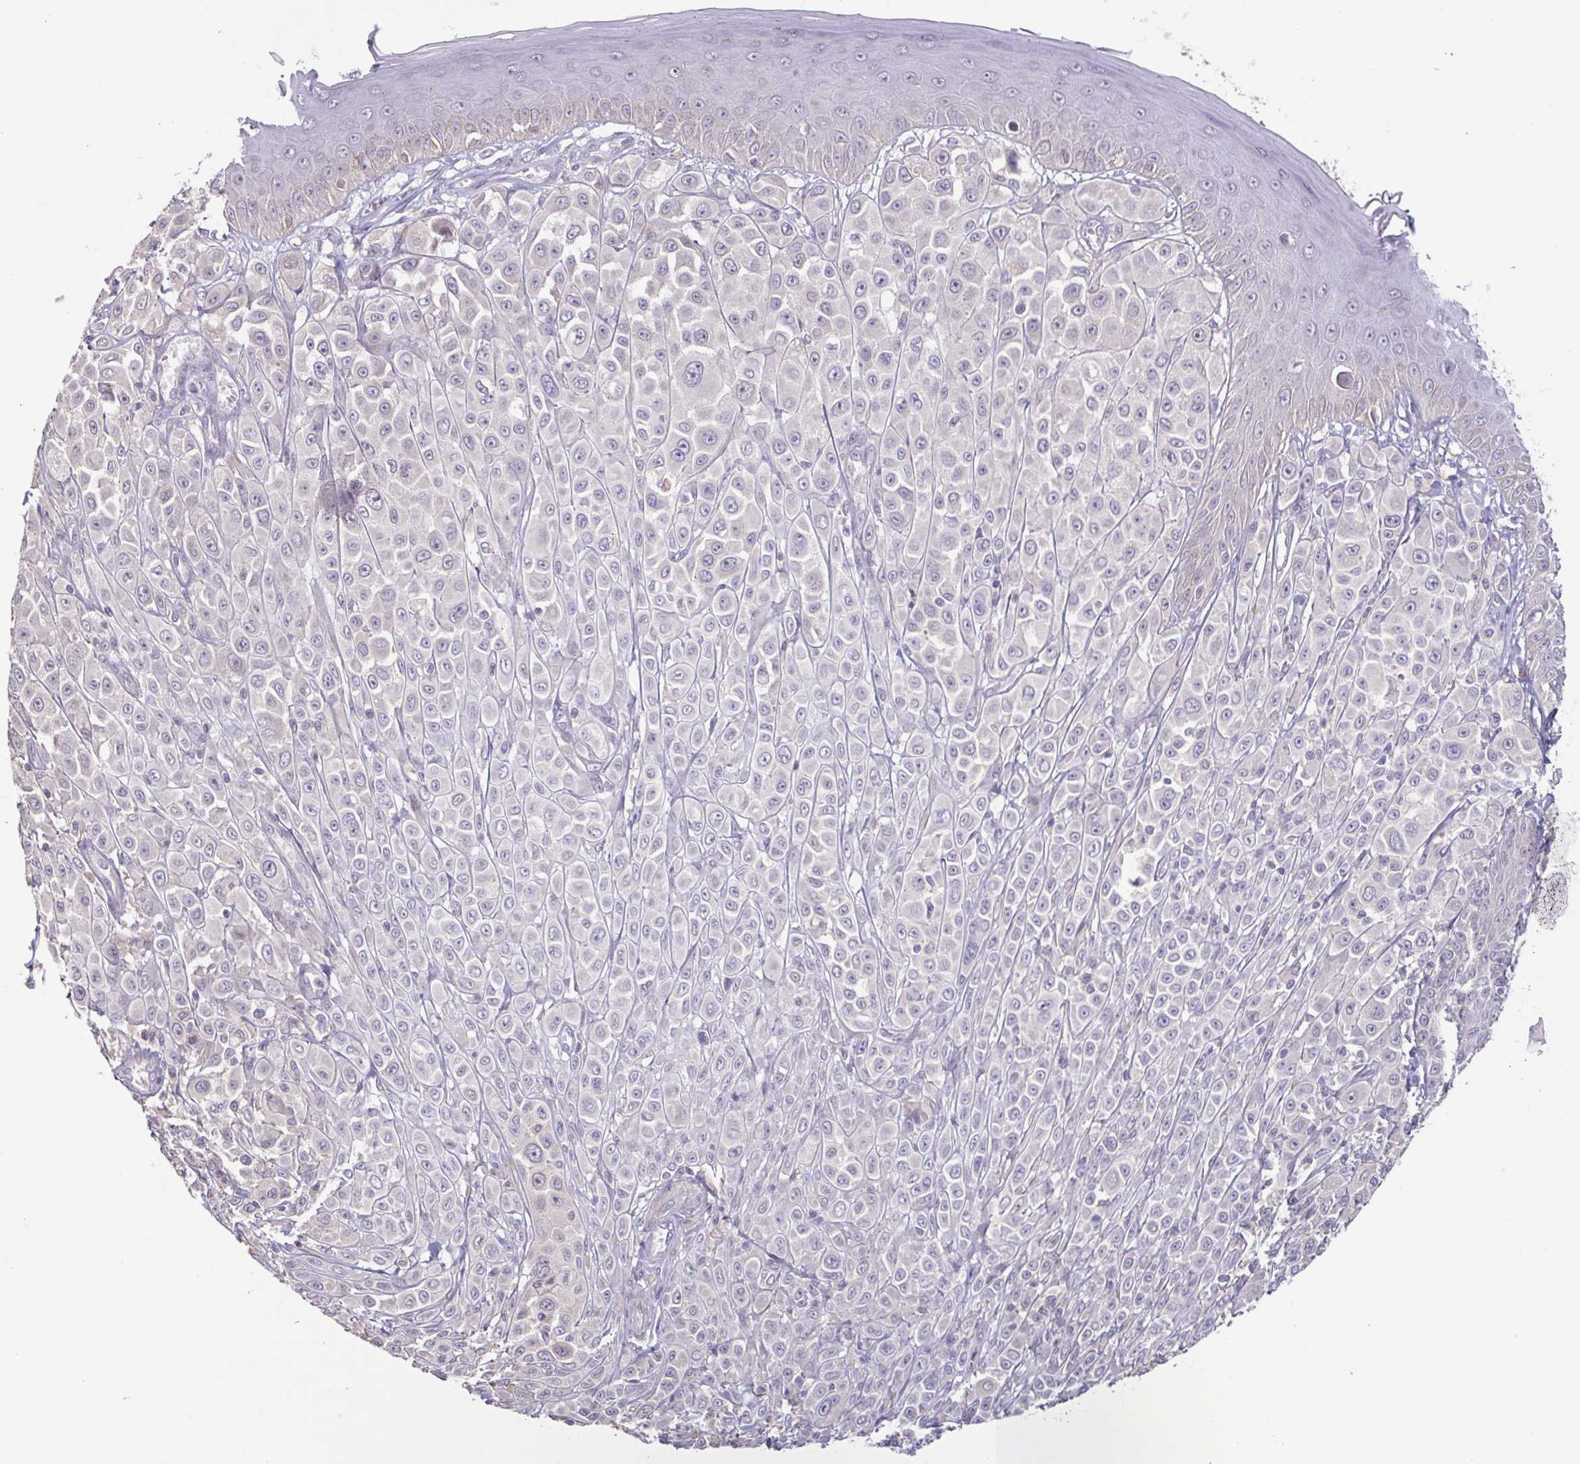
{"staining": {"intensity": "negative", "quantity": "none", "location": "none"}, "tissue": "melanoma", "cell_type": "Tumor cells", "image_type": "cancer", "snomed": [{"axis": "morphology", "description": "Malignant melanoma, NOS"}, {"axis": "topography", "description": "Skin"}], "caption": "The photomicrograph displays no staining of tumor cells in melanoma.", "gene": "ACTRT2", "patient": {"sex": "male", "age": 67}}